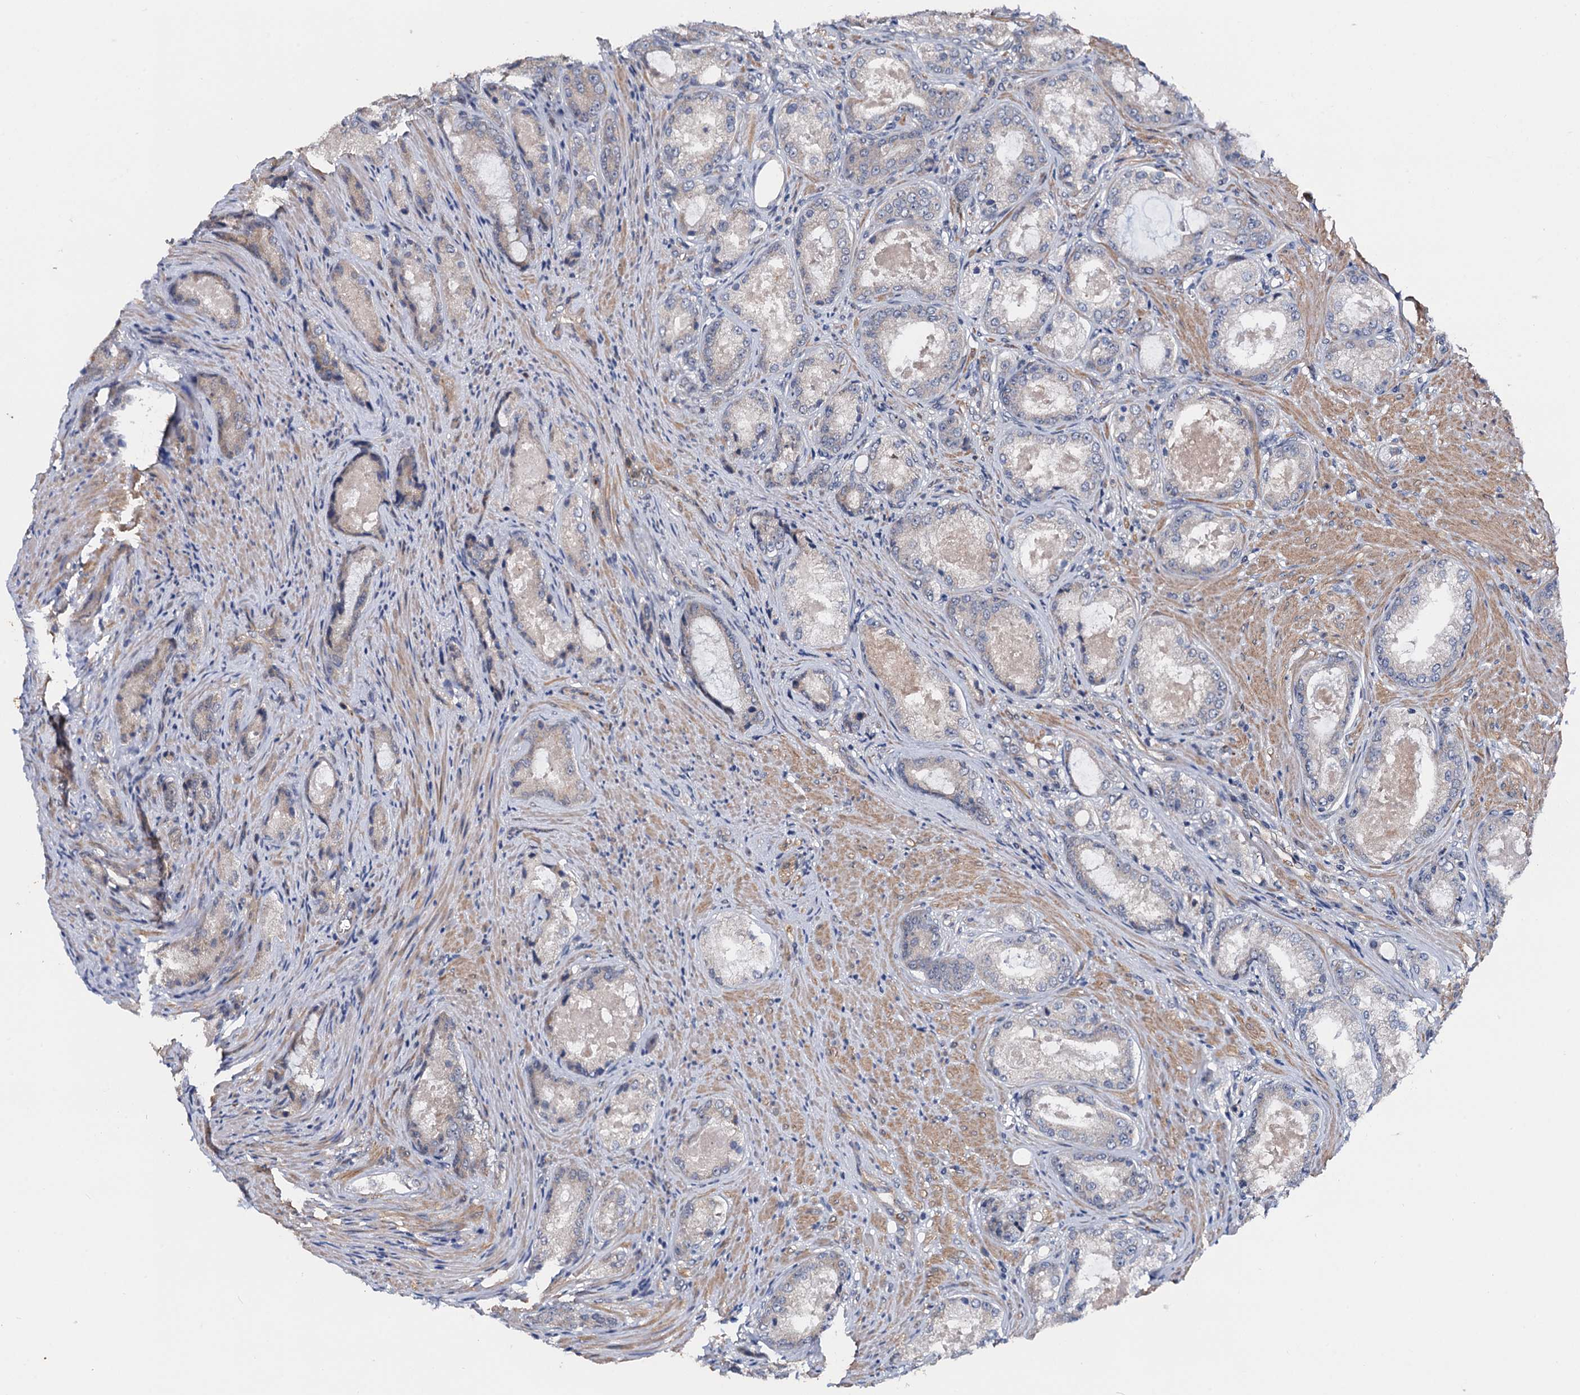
{"staining": {"intensity": "negative", "quantity": "none", "location": "none"}, "tissue": "prostate cancer", "cell_type": "Tumor cells", "image_type": "cancer", "snomed": [{"axis": "morphology", "description": "Adenocarcinoma, Low grade"}, {"axis": "topography", "description": "Prostate"}], "caption": "Tumor cells show no significant expression in prostate cancer (adenocarcinoma (low-grade)).", "gene": "ZNF606", "patient": {"sex": "male", "age": 68}}